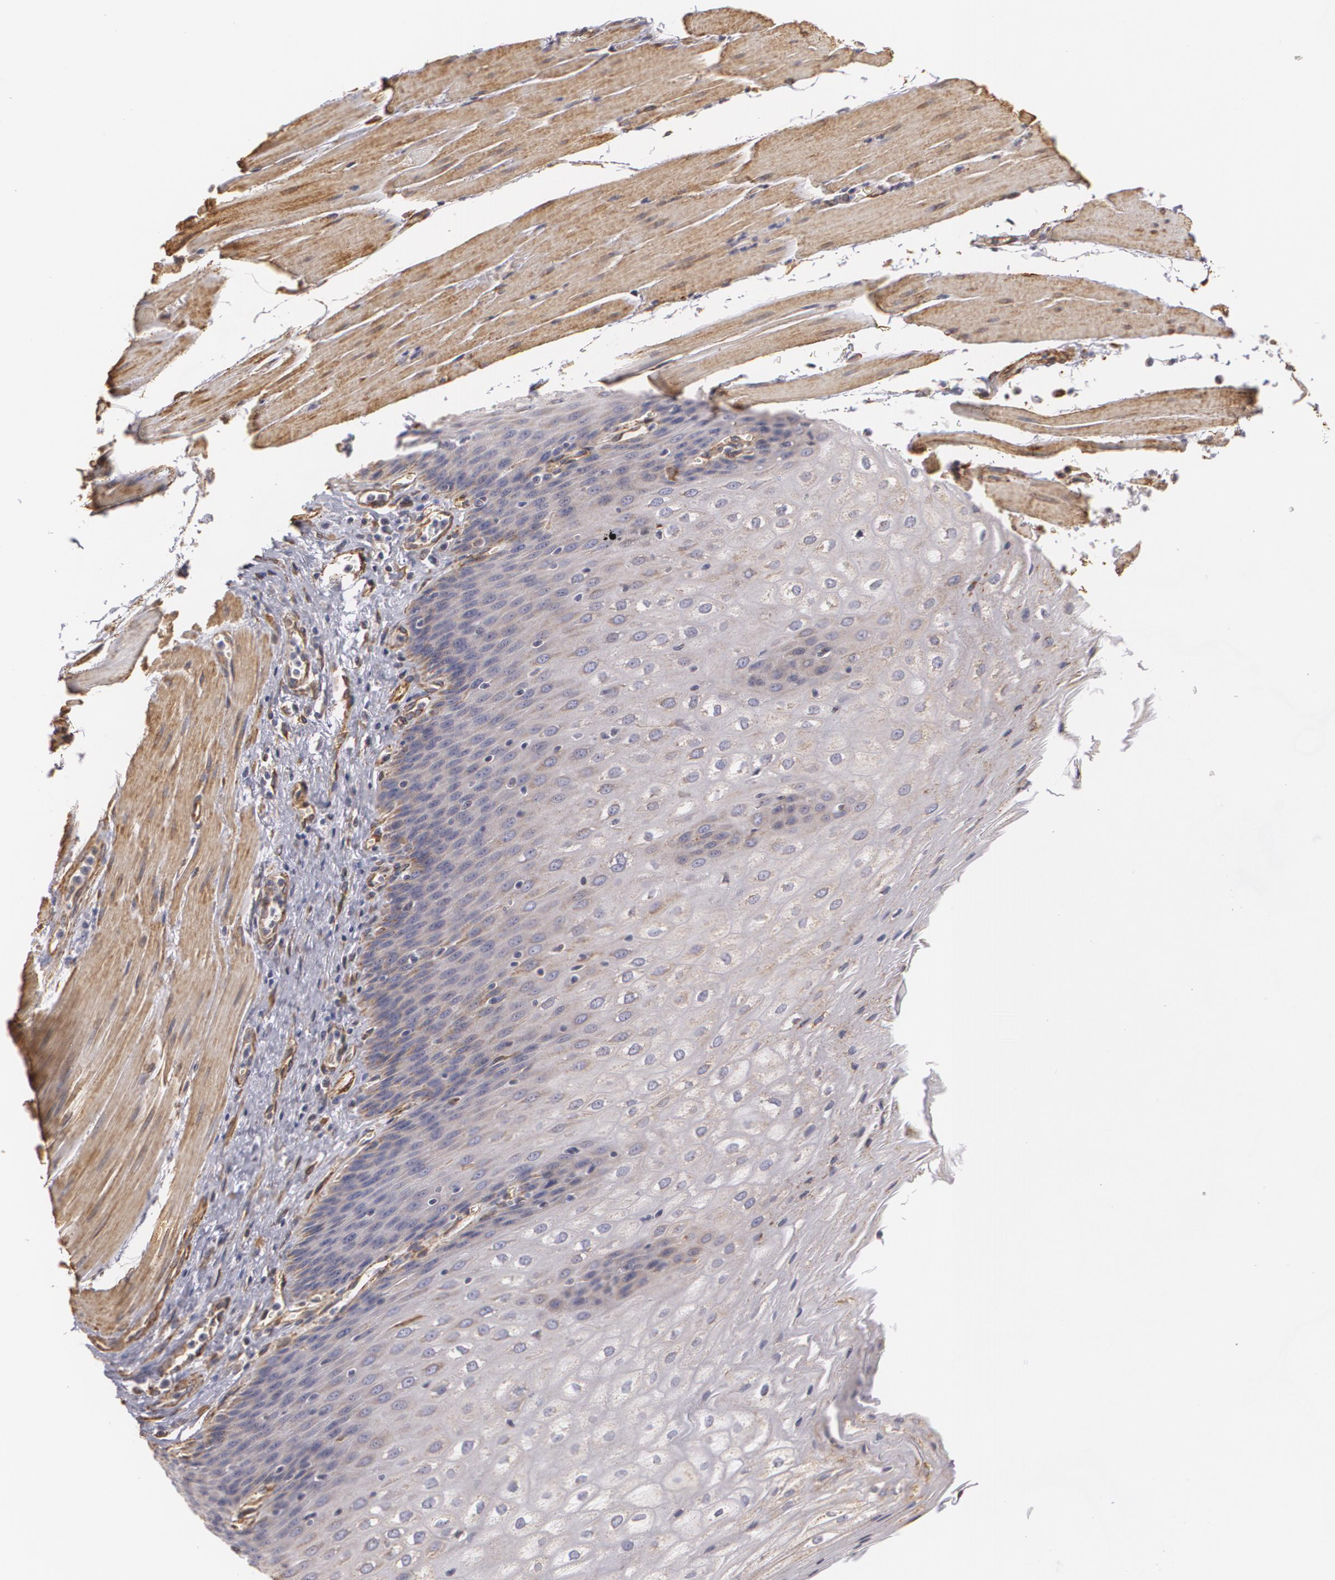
{"staining": {"intensity": "weak", "quantity": "25%-75%", "location": "cytoplasmic/membranous"}, "tissue": "esophagus", "cell_type": "Squamous epithelial cells", "image_type": "normal", "snomed": [{"axis": "morphology", "description": "Normal tissue, NOS"}, {"axis": "topography", "description": "Esophagus"}], "caption": "Protein staining by immunohistochemistry (IHC) exhibits weak cytoplasmic/membranous staining in about 25%-75% of squamous epithelial cells in unremarkable esophagus. (IHC, brightfield microscopy, high magnification).", "gene": "CYB5R3", "patient": {"sex": "female", "age": 61}}